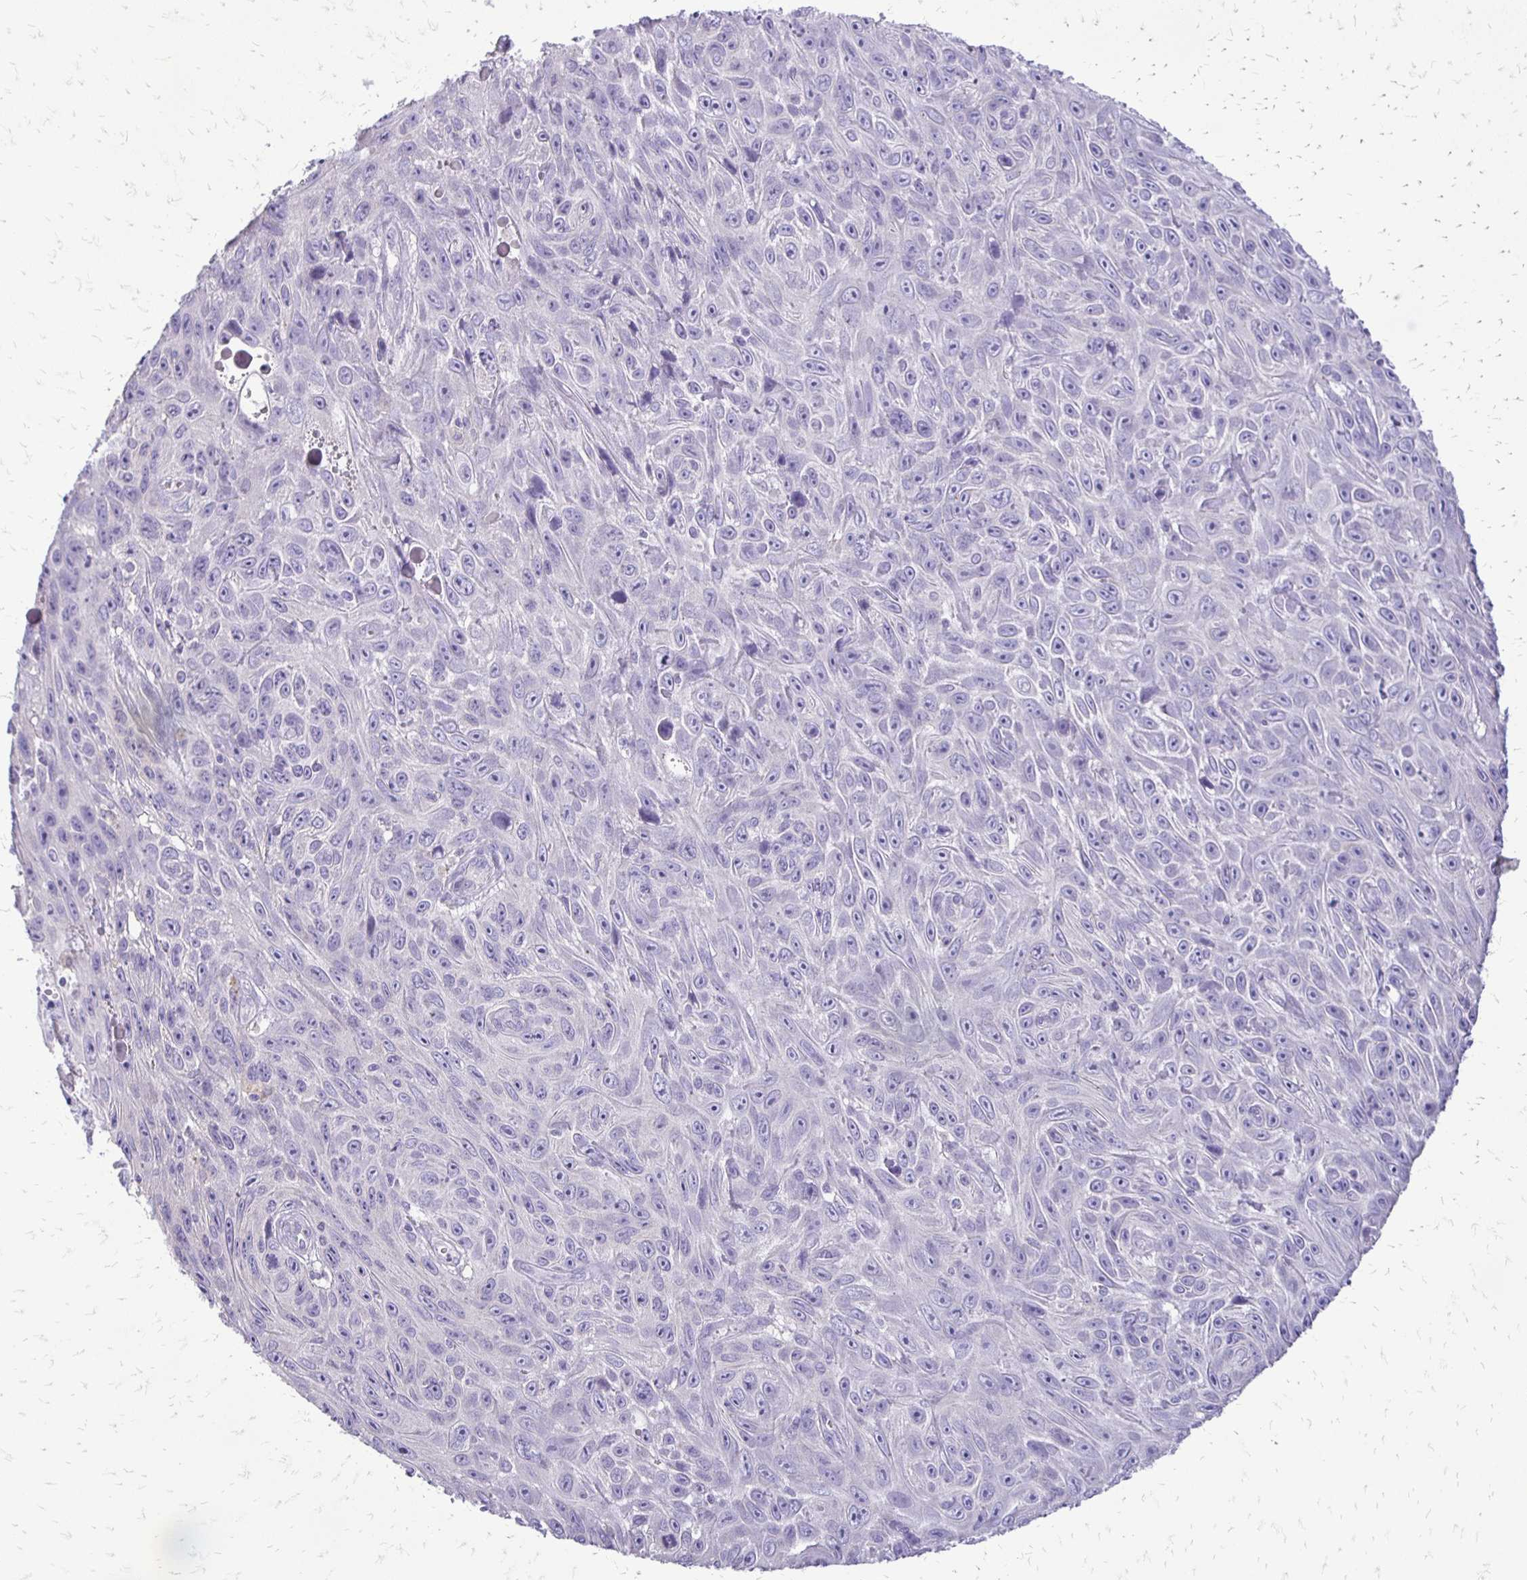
{"staining": {"intensity": "negative", "quantity": "none", "location": "none"}, "tissue": "skin cancer", "cell_type": "Tumor cells", "image_type": "cancer", "snomed": [{"axis": "morphology", "description": "Squamous cell carcinoma, NOS"}, {"axis": "topography", "description": "Skin"}], "caption": "Tumor cells are negative for protein expression in human skin cancer.", "gene": "ALPG", "patient": {"sex": "male", "age": 82}}